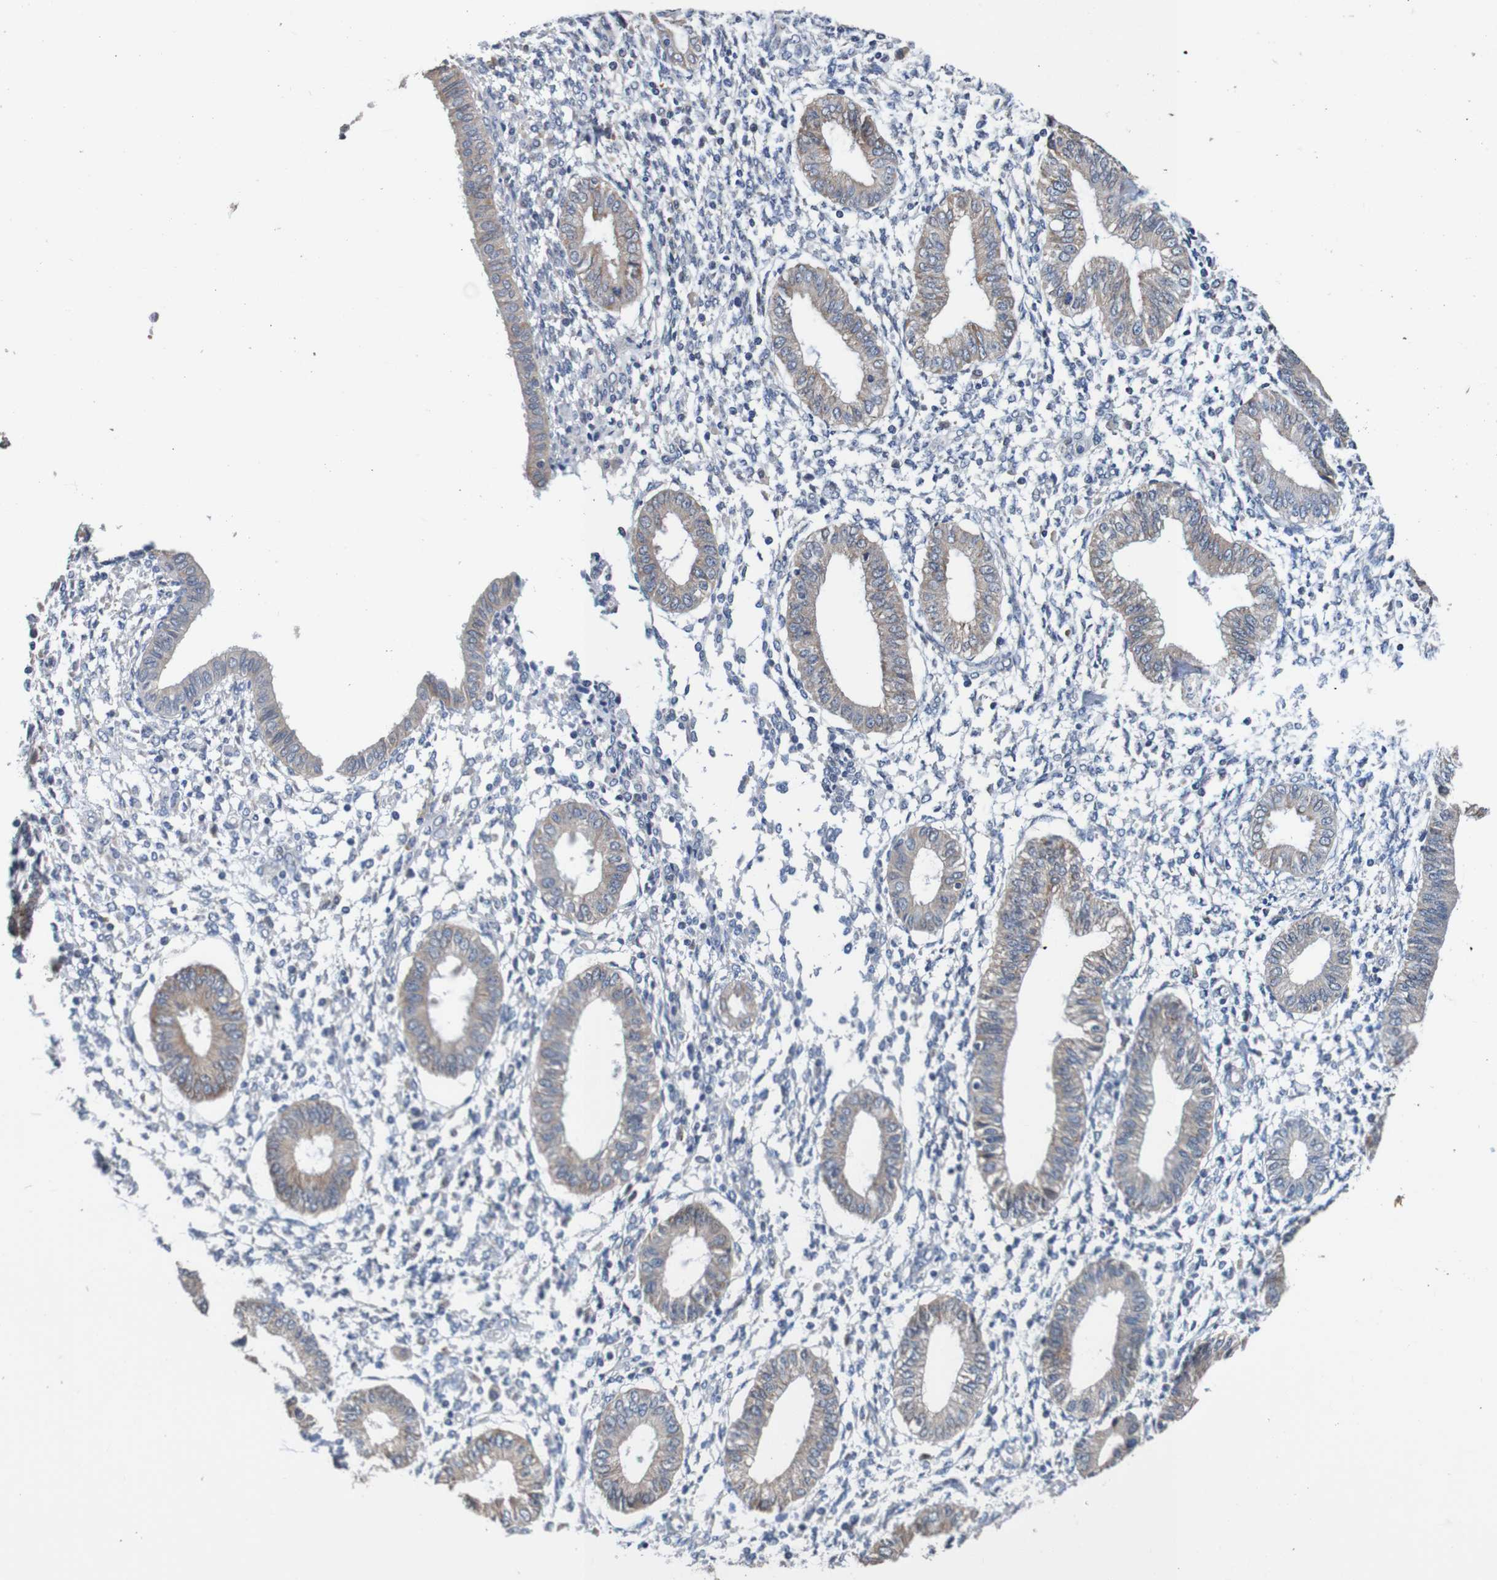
{"staining": {"intensity": "negative", "quantity": "none", "location": "none"}, "tissue": "endometrium", "cell_type": "Cells in endometrial stroma", "image_type": "normal", "snomed": [{"axis": "morphology", "description": "Normal tissue, NOS"}, {"axis": "topography", "description": "Endometrium"}], "caption": "Immunohistochemistry (IHC) micrograph of normal endometrium stained for a protein (brown), which exhibits no expression in cells in endometrial stroma.", "gene": "FIBP", "patient": {"sex": "female", "age": 50}}